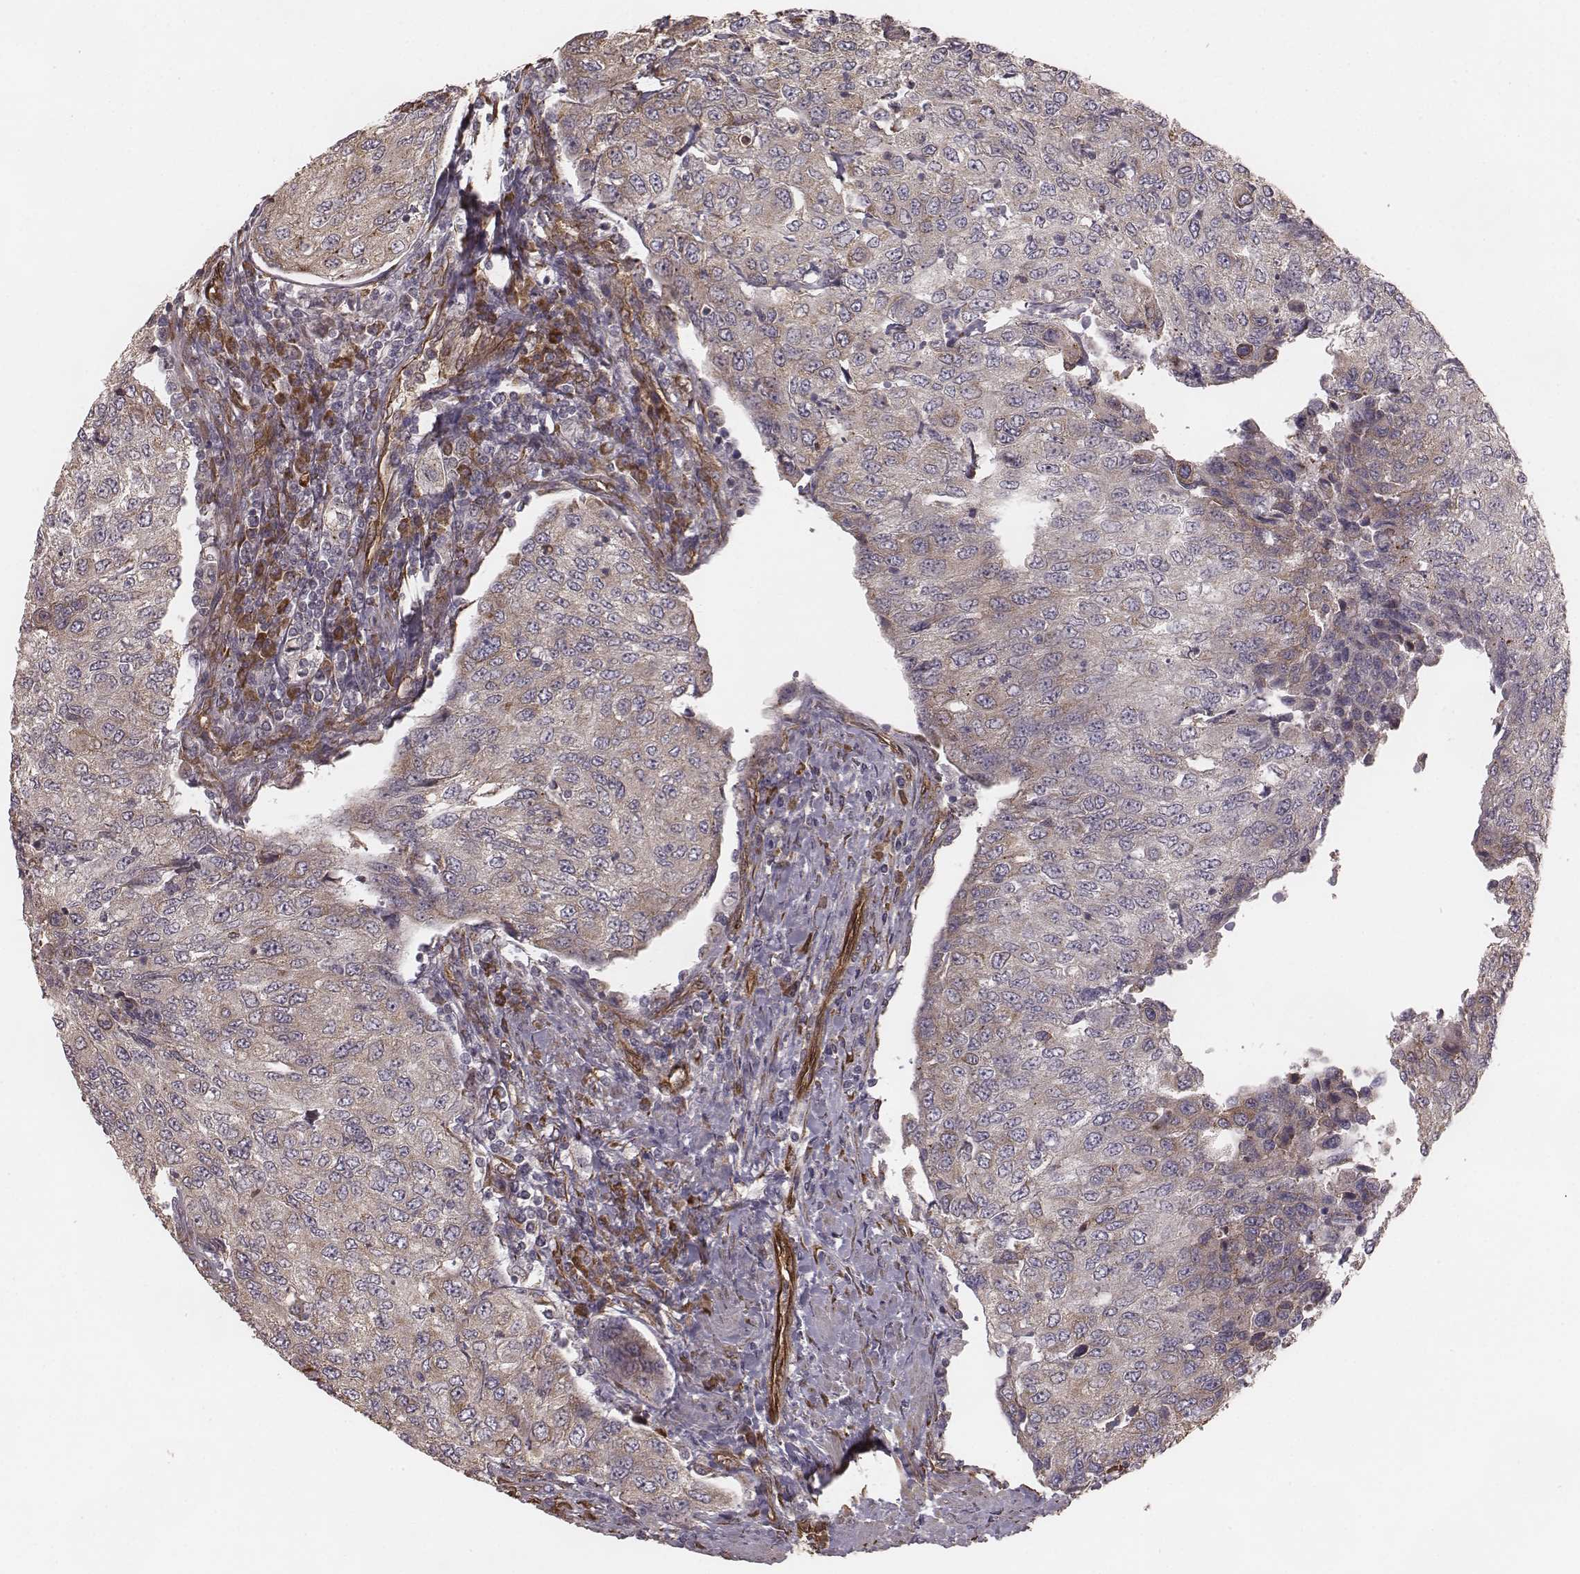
{"staining": {"intensity": "negative", "quantity": "none", "location": "none"}, "tissue": "urothelial cancer", "cell_type": "Tumor cells", "image_type": "cancer", "snomed": [{"axis": "morphology", "description": "Urothelial carcinoma, High grade"}, {"axis": "topography", "description": "Urinary bladder"}], "caption": "High magnification brightfield microscopy of urothelial cancer stained with DAB (3,3'-diaminobenzidine) (brown) and counterstained with hematoxylin (blue): tumor cells show no significant positivity.", "gene": "PALMD", "patient": {"sex": "female", "age": 78}}